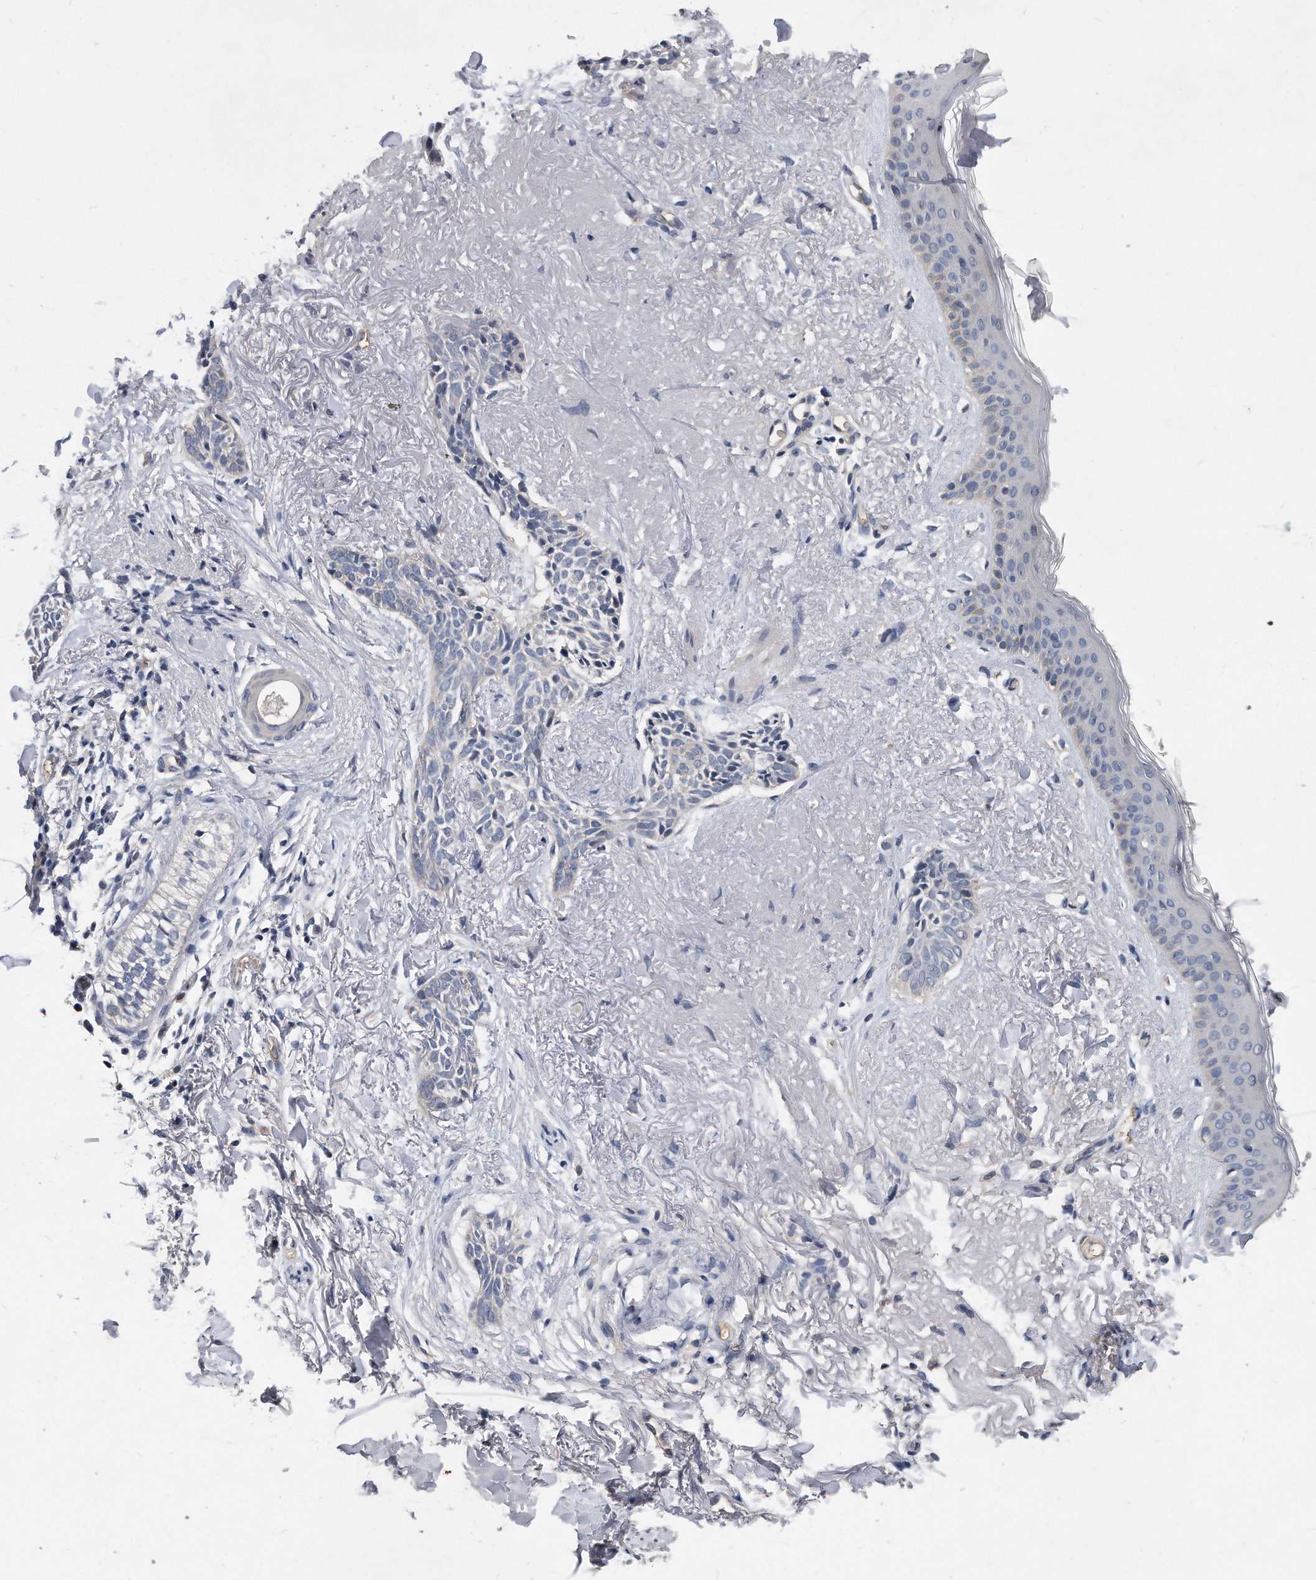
{"staining": {"intensity": "negative", "quantity": "none", "location": "none"}, "tissue": "skin cancer", "cell_type": "Tumor cells", "image_type": "cancer", "snomed": [{"axis": "morphology", "description": "Basal cell carcinoma"}, {"axis": "topography", "description": "Skin"}], "caption": "A micrograph of skin basal cell carcinoma stained for a protein exhibits no brown staining in tumor cells.", "gene": "HOMER3", "patient": {"sex": "female", "age": 84}}